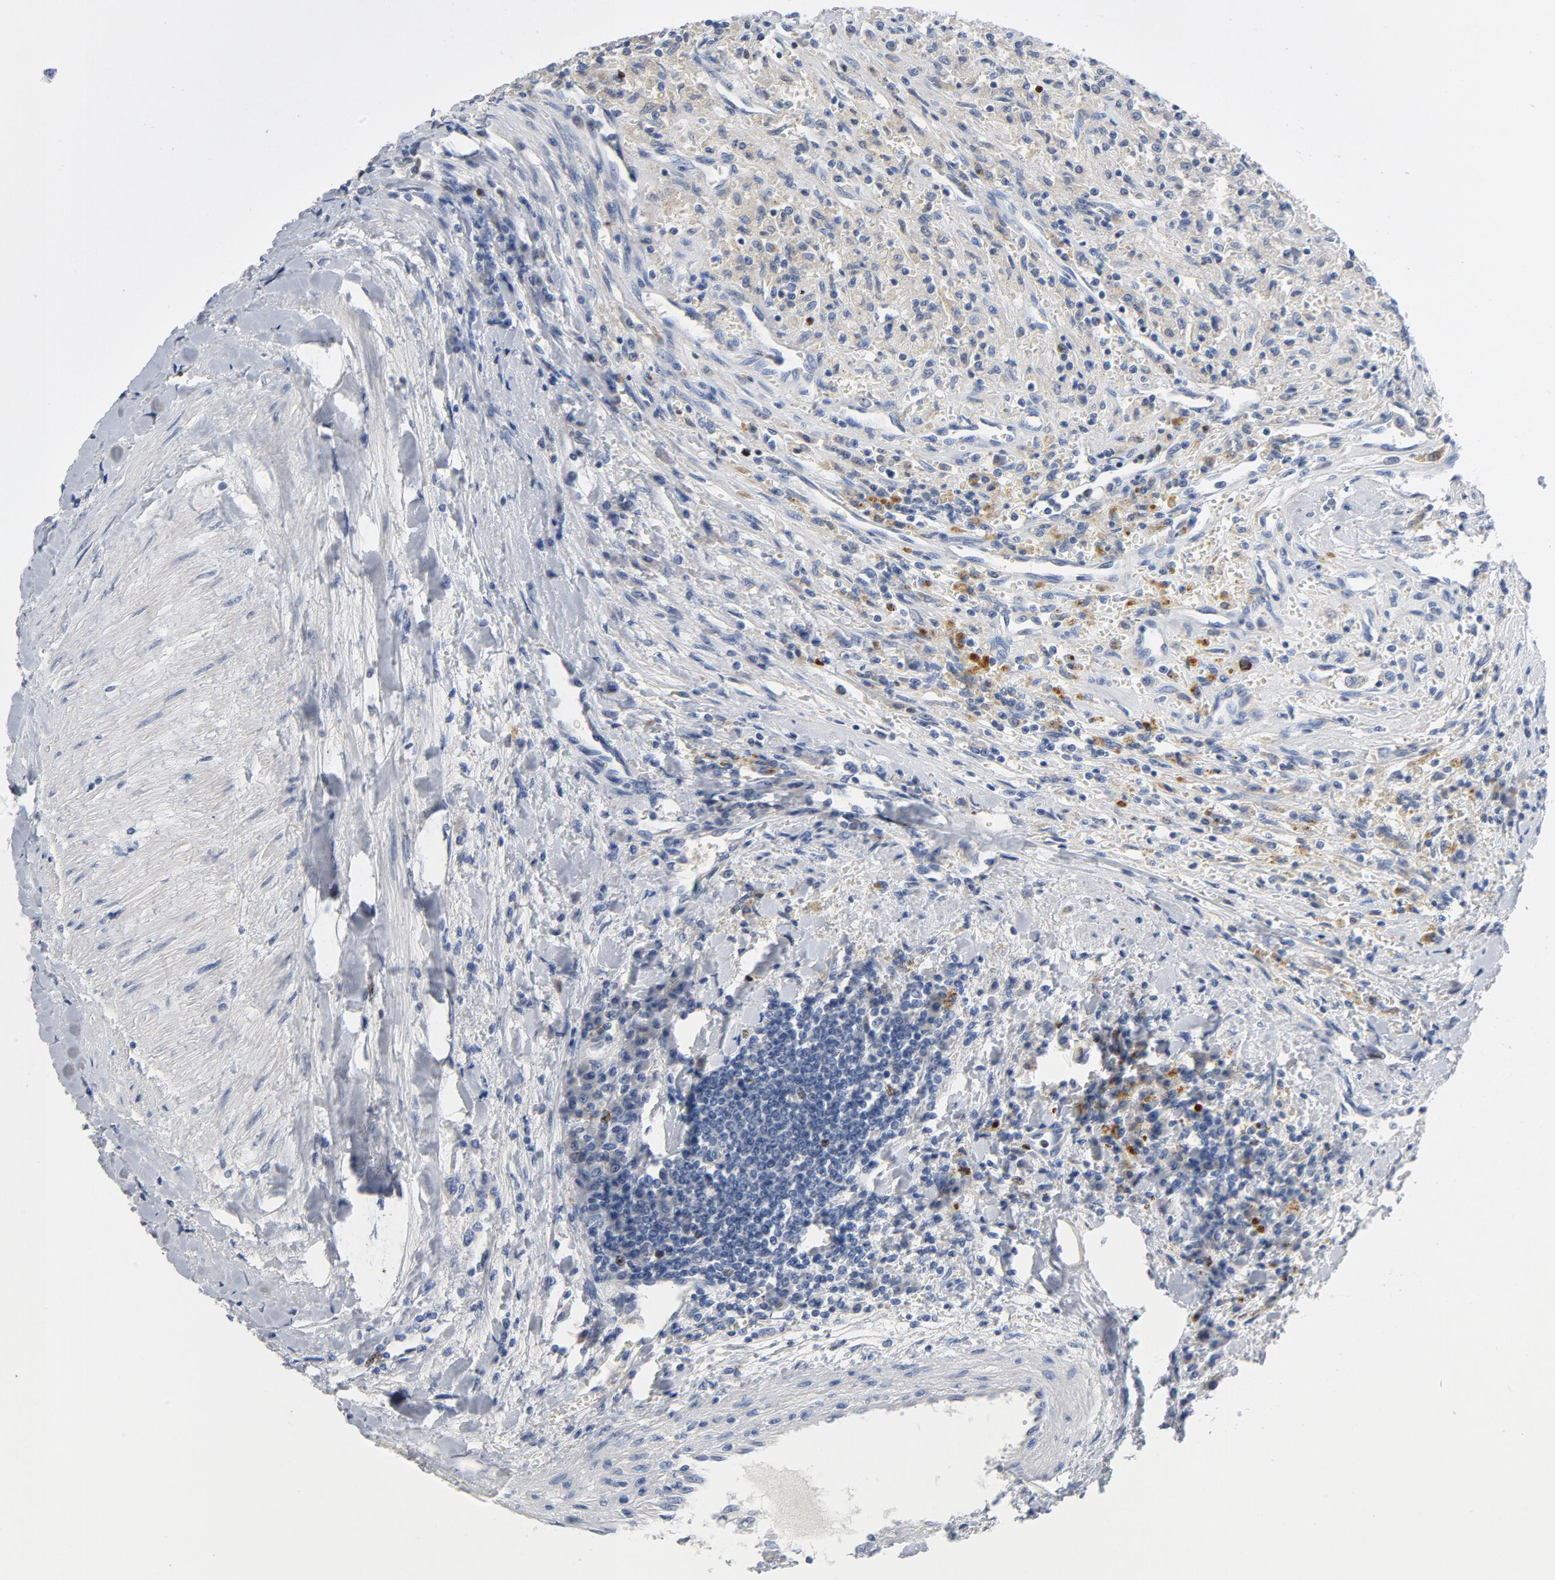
{"staining": {"intensity": "moderate", "quantity": "<25%", "location": "nuclear"}, "tissue": "renal cancer", "cell_type": "Tumor cells", "image_type": "cancer", "snomed": [{"axis": "morphology", "description": "Normal tissue, NOS"}, {"axis": "morphology", "description": "Adenocarcinoma, NOS"}, {"axis": "topography", "description": "Kidney"}], "caption": "Immunohistochemical staining of human renal adenocarcinoma shows low levels of moderate nuclear staining in approximately <25% of tumor cells.", "gene": "BIRC5", "patient": {"sex": "male", "age": 71}}